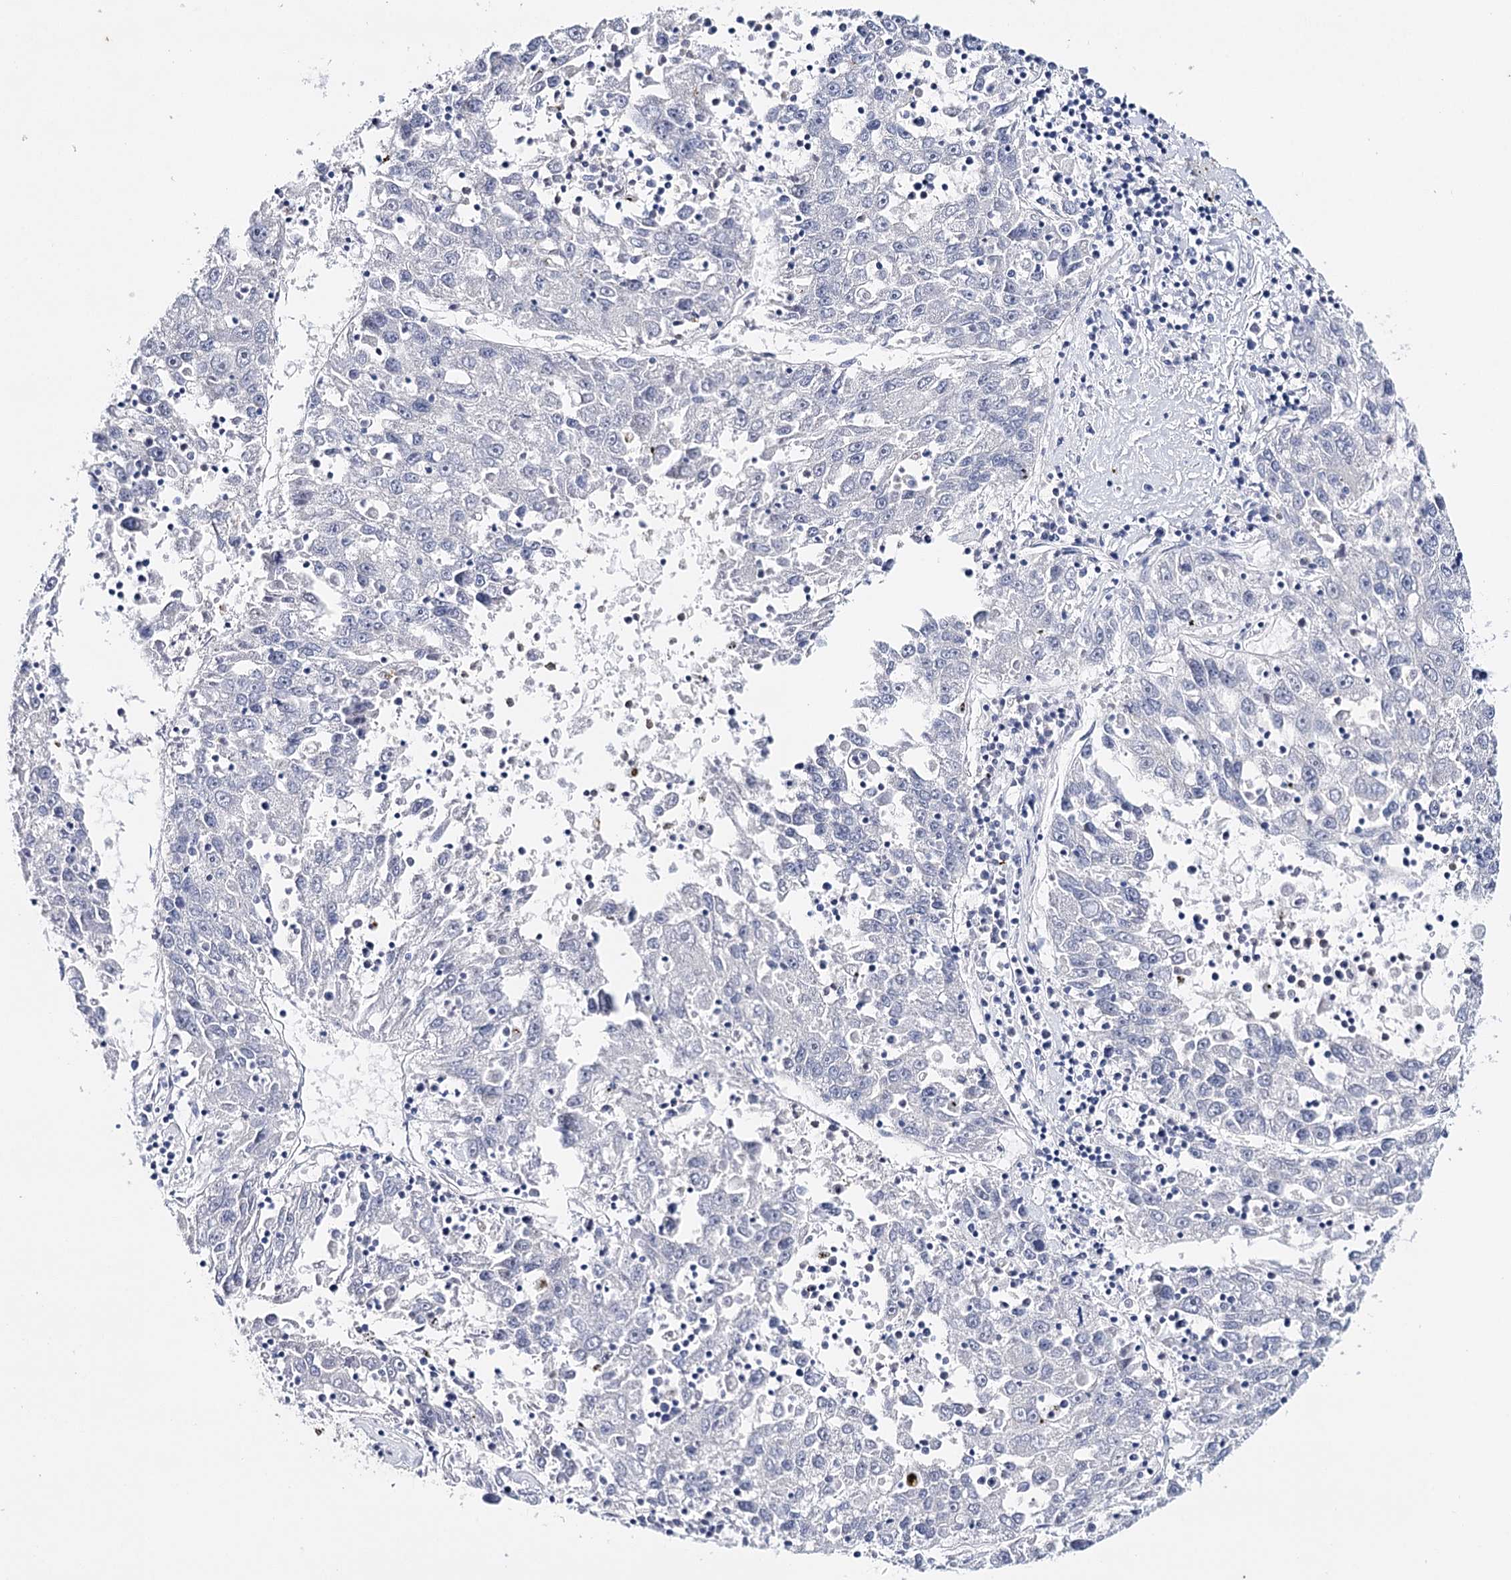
{"staining": {"intensity": "negative", "quantity": "none", "location": "none"}, "tissue": "liver cancer", "cell_type": "Tumor cells", "image_type": "cancer", "snomed": [{"axis": "morphology", "description": "Carcinoma, Hepatocellular, NOS"}, {"axis": "topography", "description": "Liver"}], "caption": "Tumor cells show no significant protein staining in hepatocellular carcinoma (liver). (DAB immunohistochemistry visualized using brightfield microscopy, high magnification).", "gene": "CEACAM8", "patient": {"sex": "male", "age": 49}}